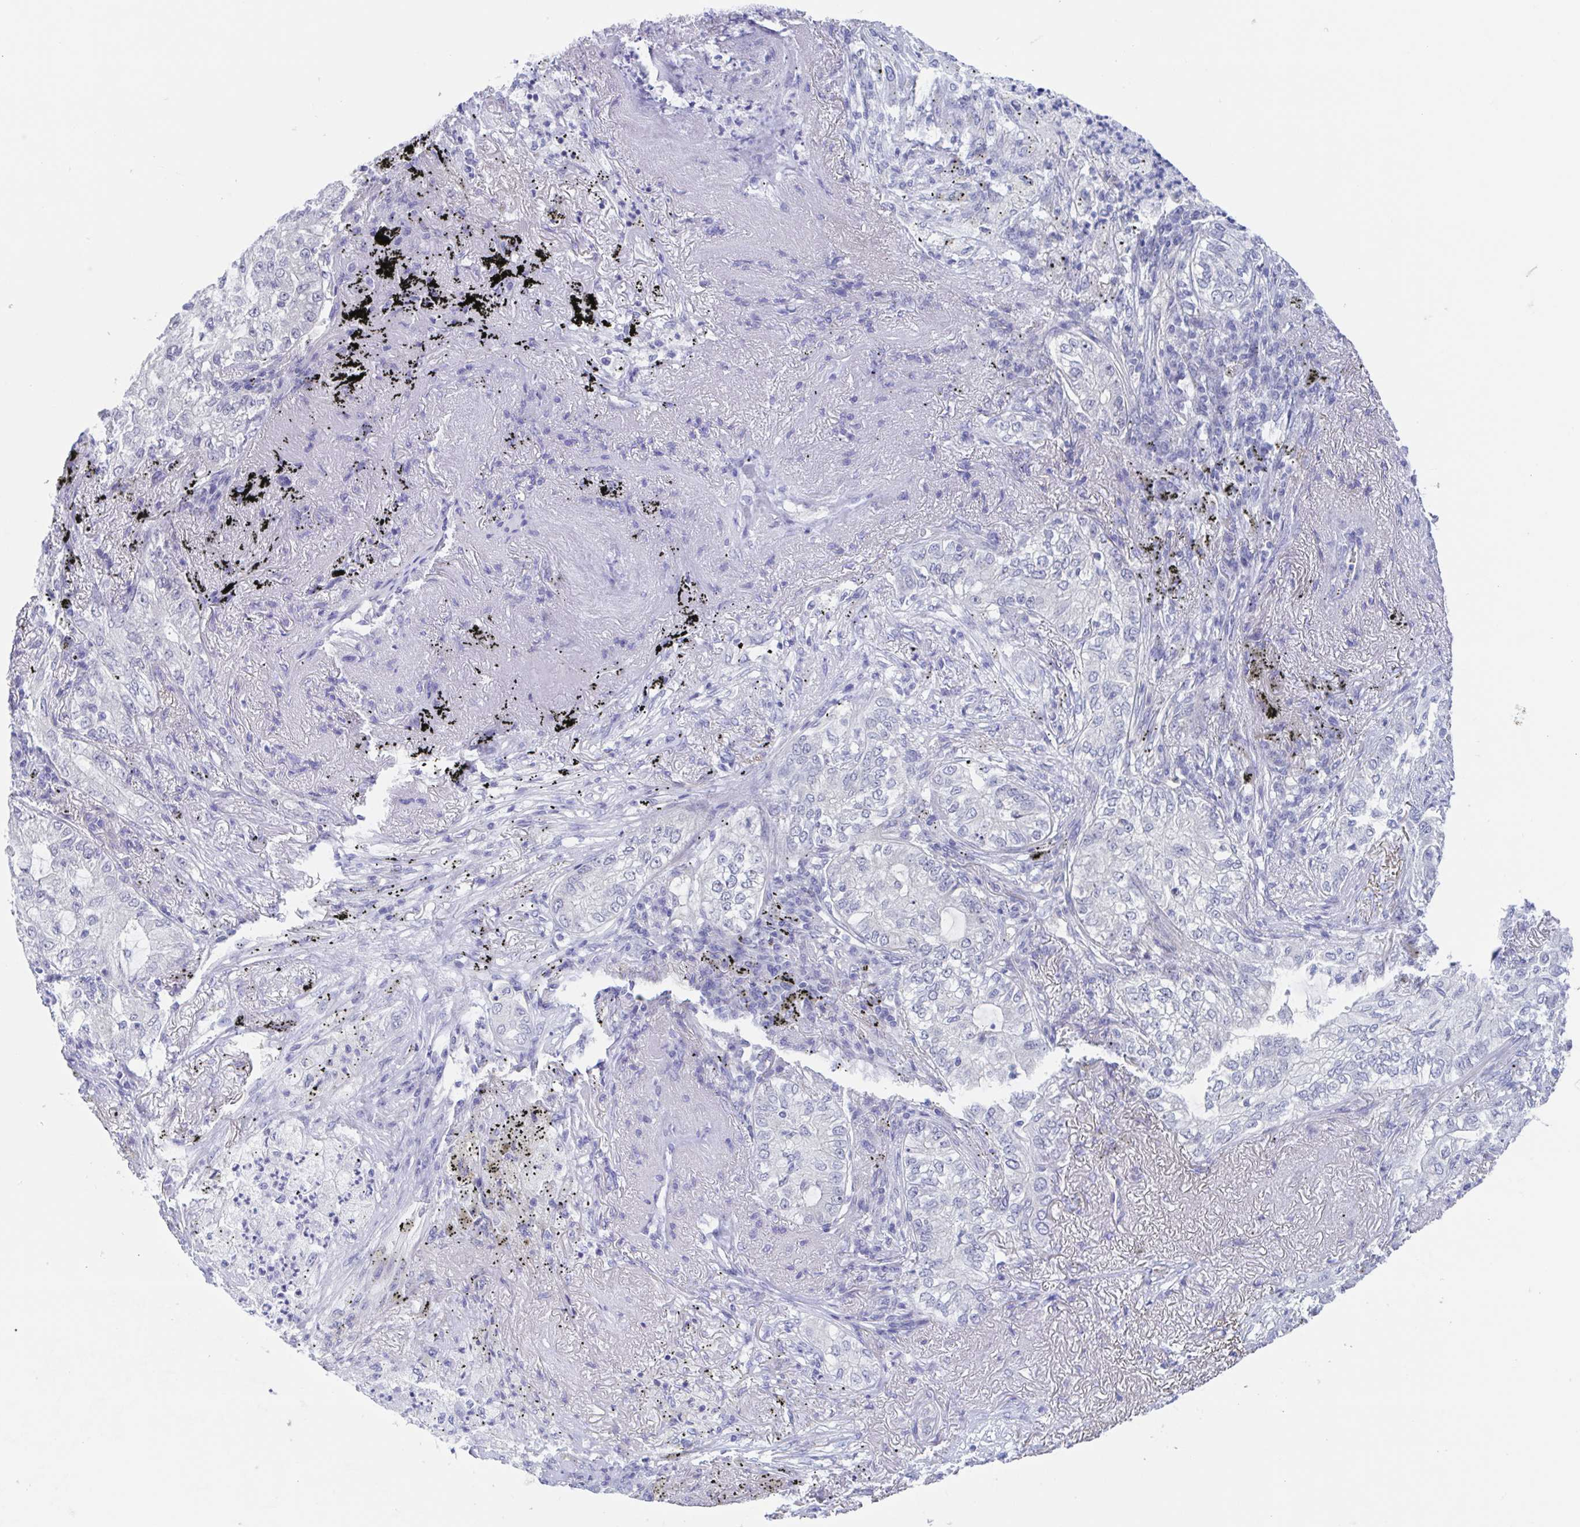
{"staining": {"intensity": "negative", "quantity": "none", "location": "none"}, "tissue": "lung cancer", "cell_type": "Tumor cells", "image_type": "cancer", "snomed": [{"axis": "morphology", "description": "Adenocarcinoma, NOS"}, {"axis": "topography", "description": "Lung"}], "caption": "The immunohistochemistry micrograph has no significant staining in tumor cells of lung cancer tissue.", "gene": "TEX12", "patient": {"sex": "female", "age": 73}}